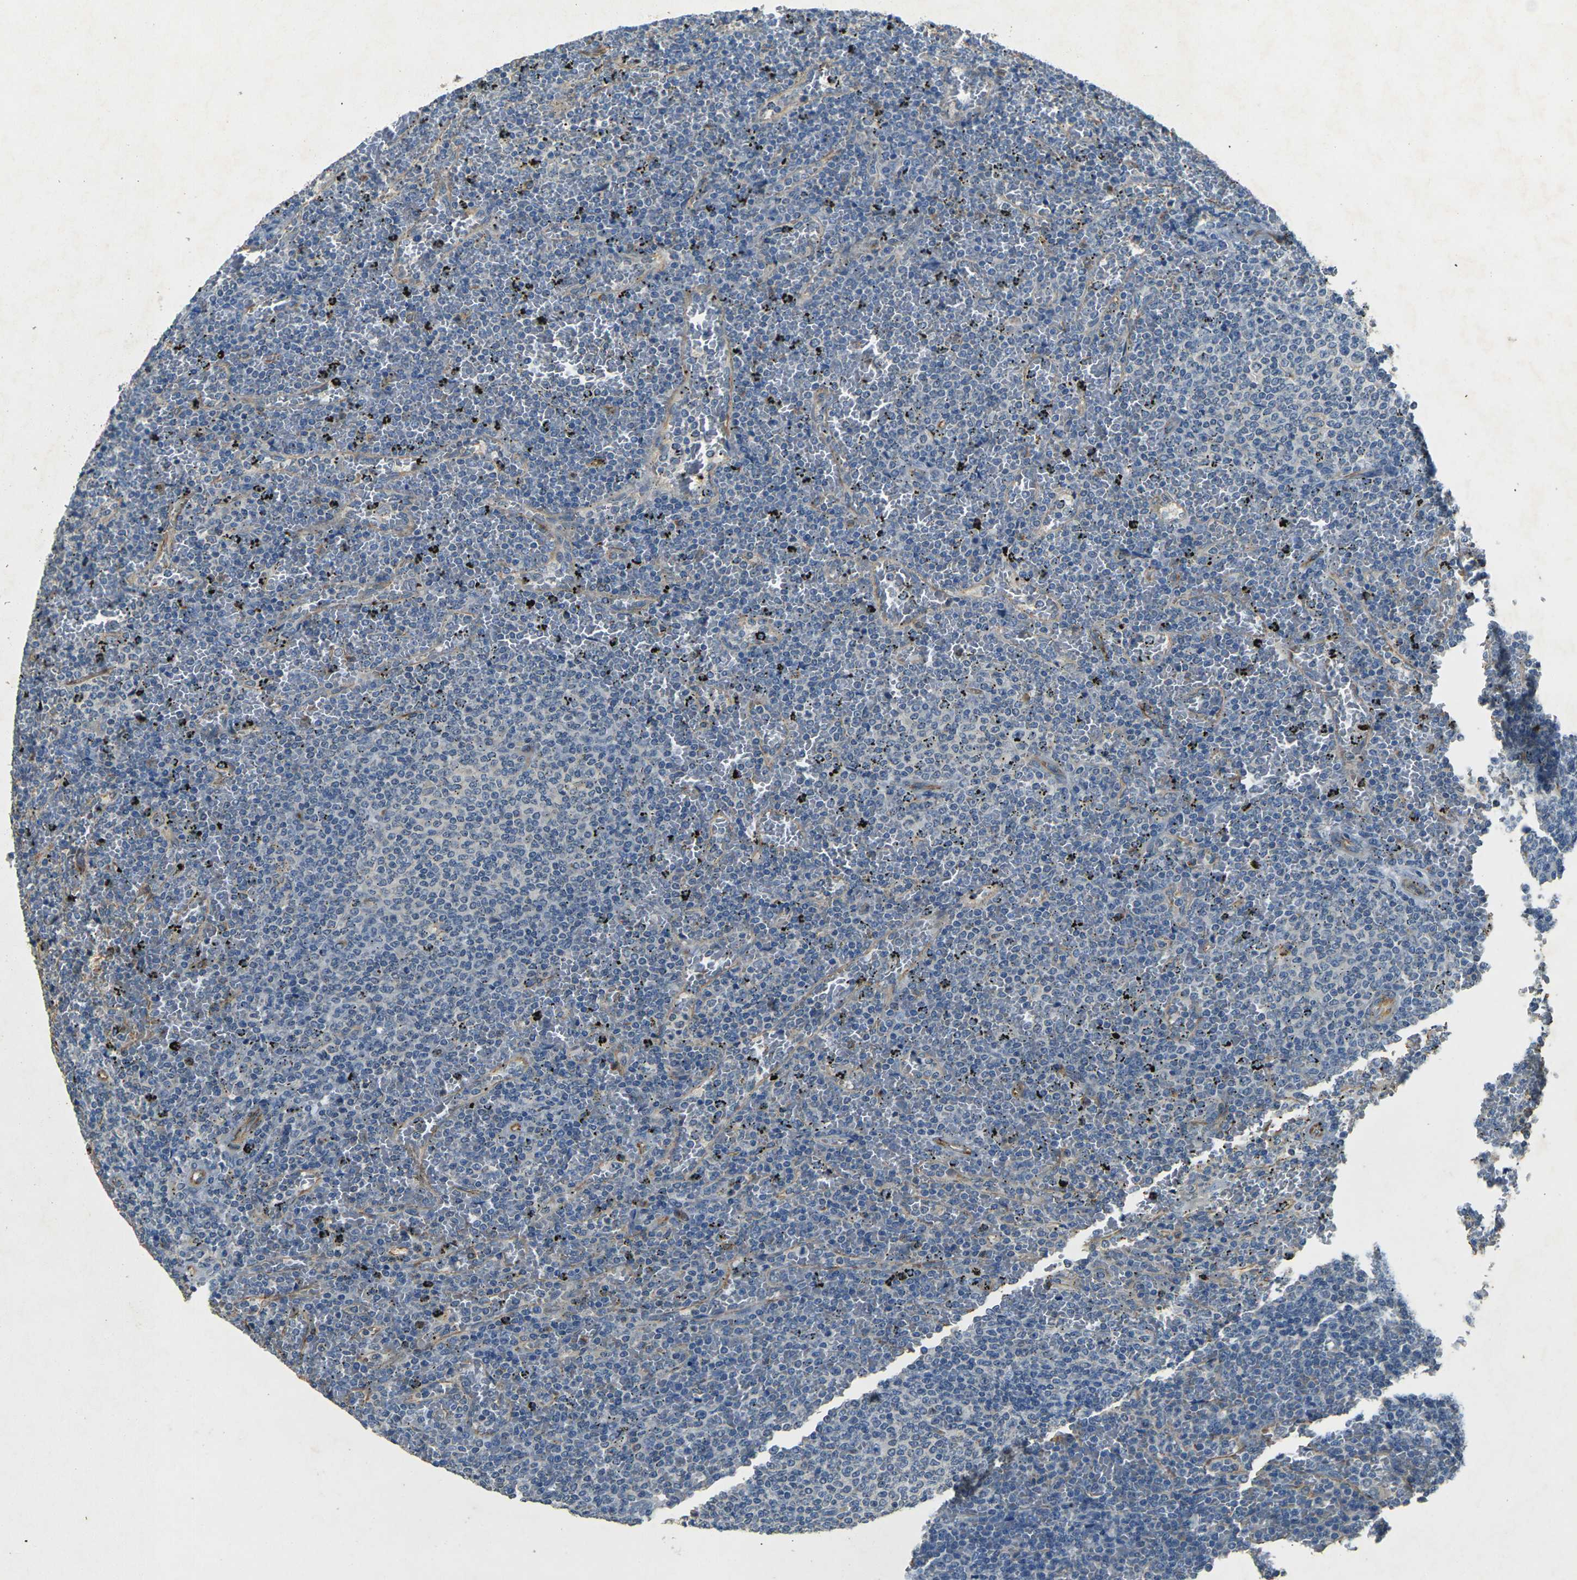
{"staining": {"intensity": "negative", "quantity": "none", "location": "none"}, "tissue": "lymphoma", "cell_type": "Tumor cells", "image_type": "cancer", "snomed": [{"axis": "morphology", "description": "Malignant lymphoma, non-Hodgkin's type, Low grade"}, {"axis": "topography", "description": "Spleen"}], "caption": "Micrograph shows no significant protein expression in tumor cells of malignant lymphoma, non-Hodgkin's type (low-grade).", "gene": "SORT1", "patient": {"sex": "female", "age": 77}}